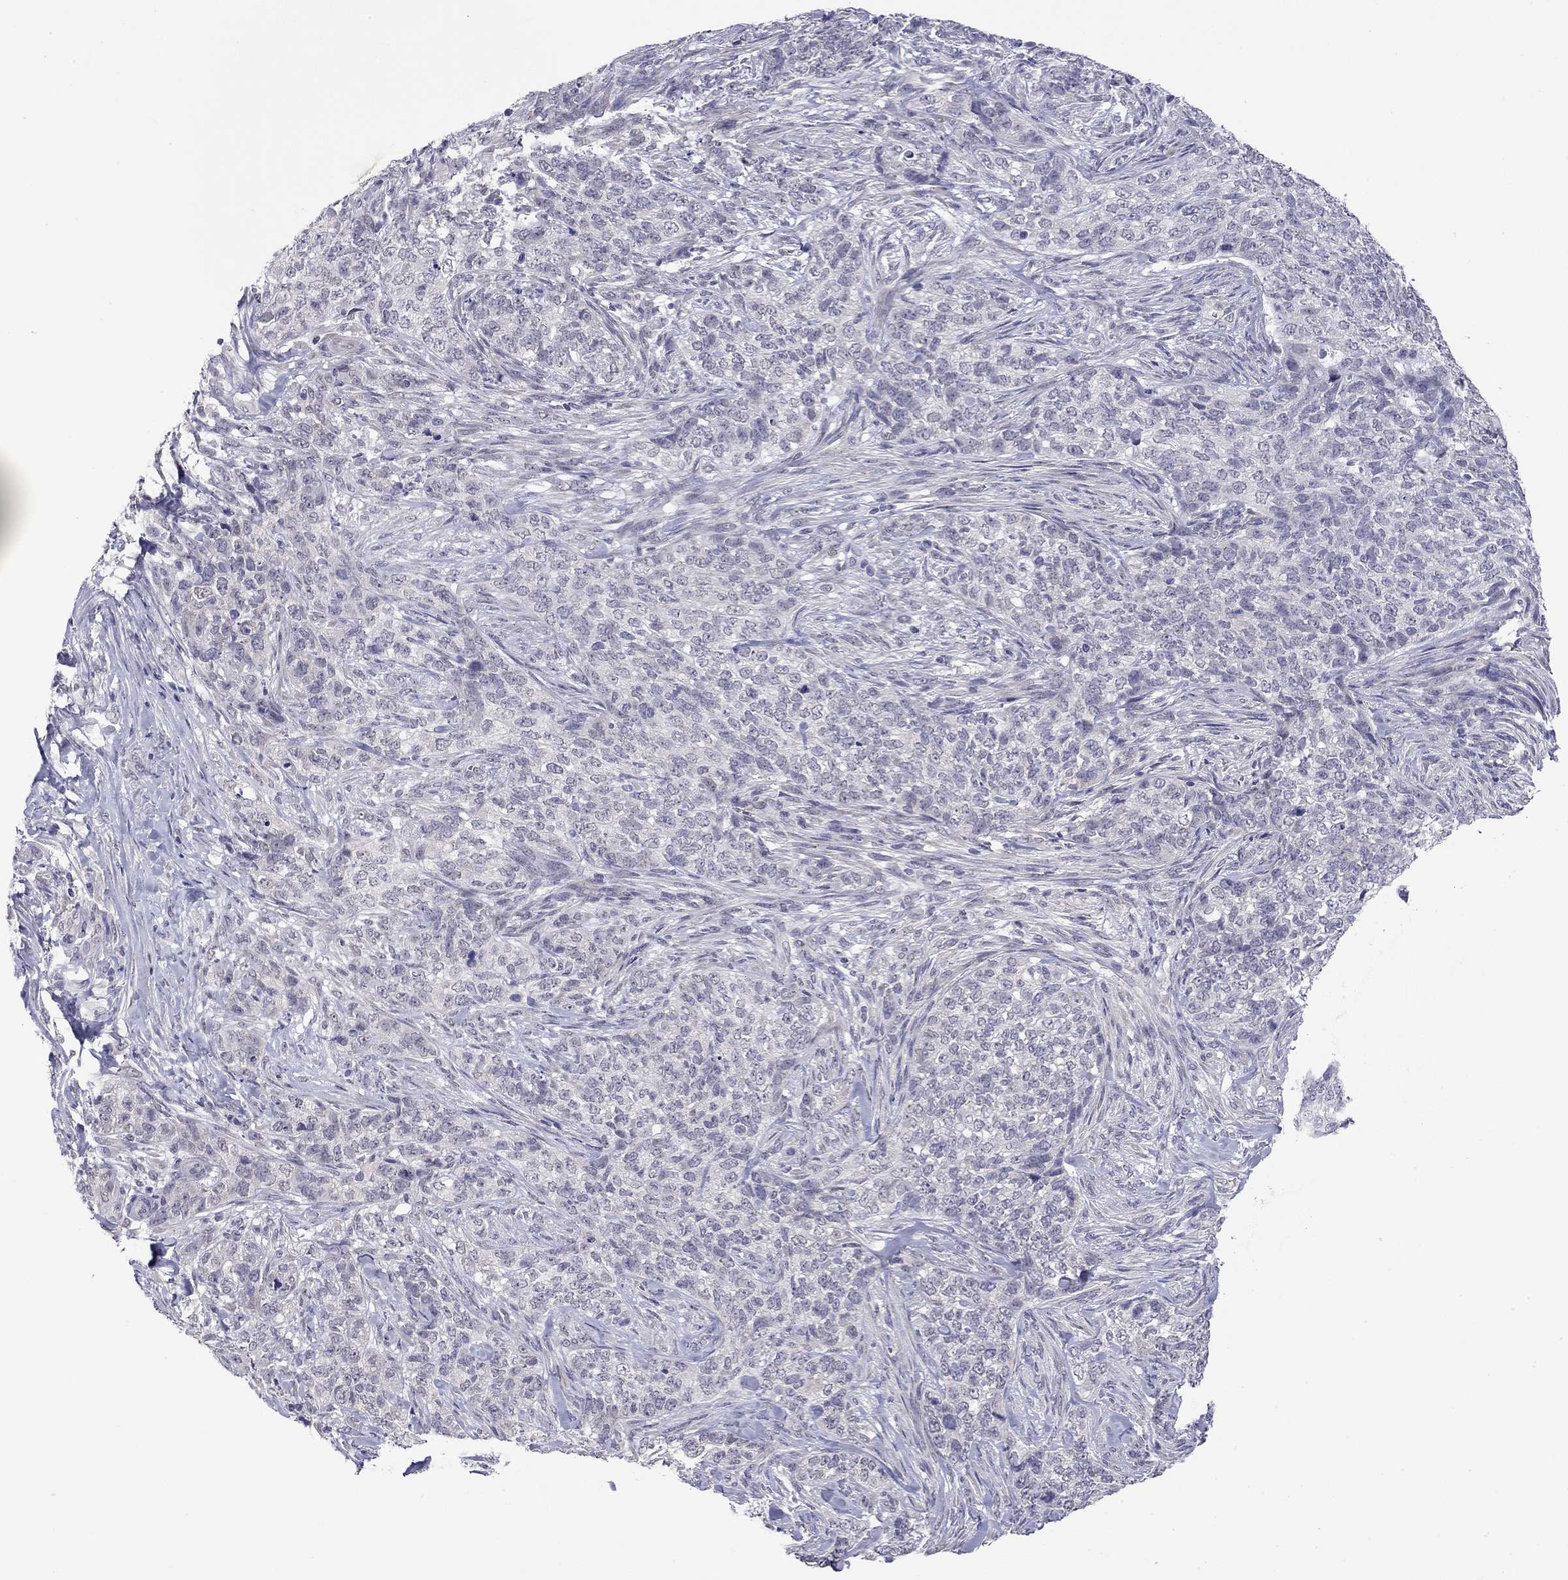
{"staining": {"intensity": "negative", "quantity": "none", "location": "none"}, "tissue": "skin cancer", "cell_type": "Tumor cells", "image_type": "cancer", "snomed": [{"axis": "morphology", "description": "Basal cell carcinoma"}, {"axis": "topography", "description": "Skin"}], "caption": "This is a image of IHC staining of skin basal cell carcinoma, which shows no positivity in tumor cells.", "gene": "WNK3", "patient": {"sex": "female", "age": 69}}